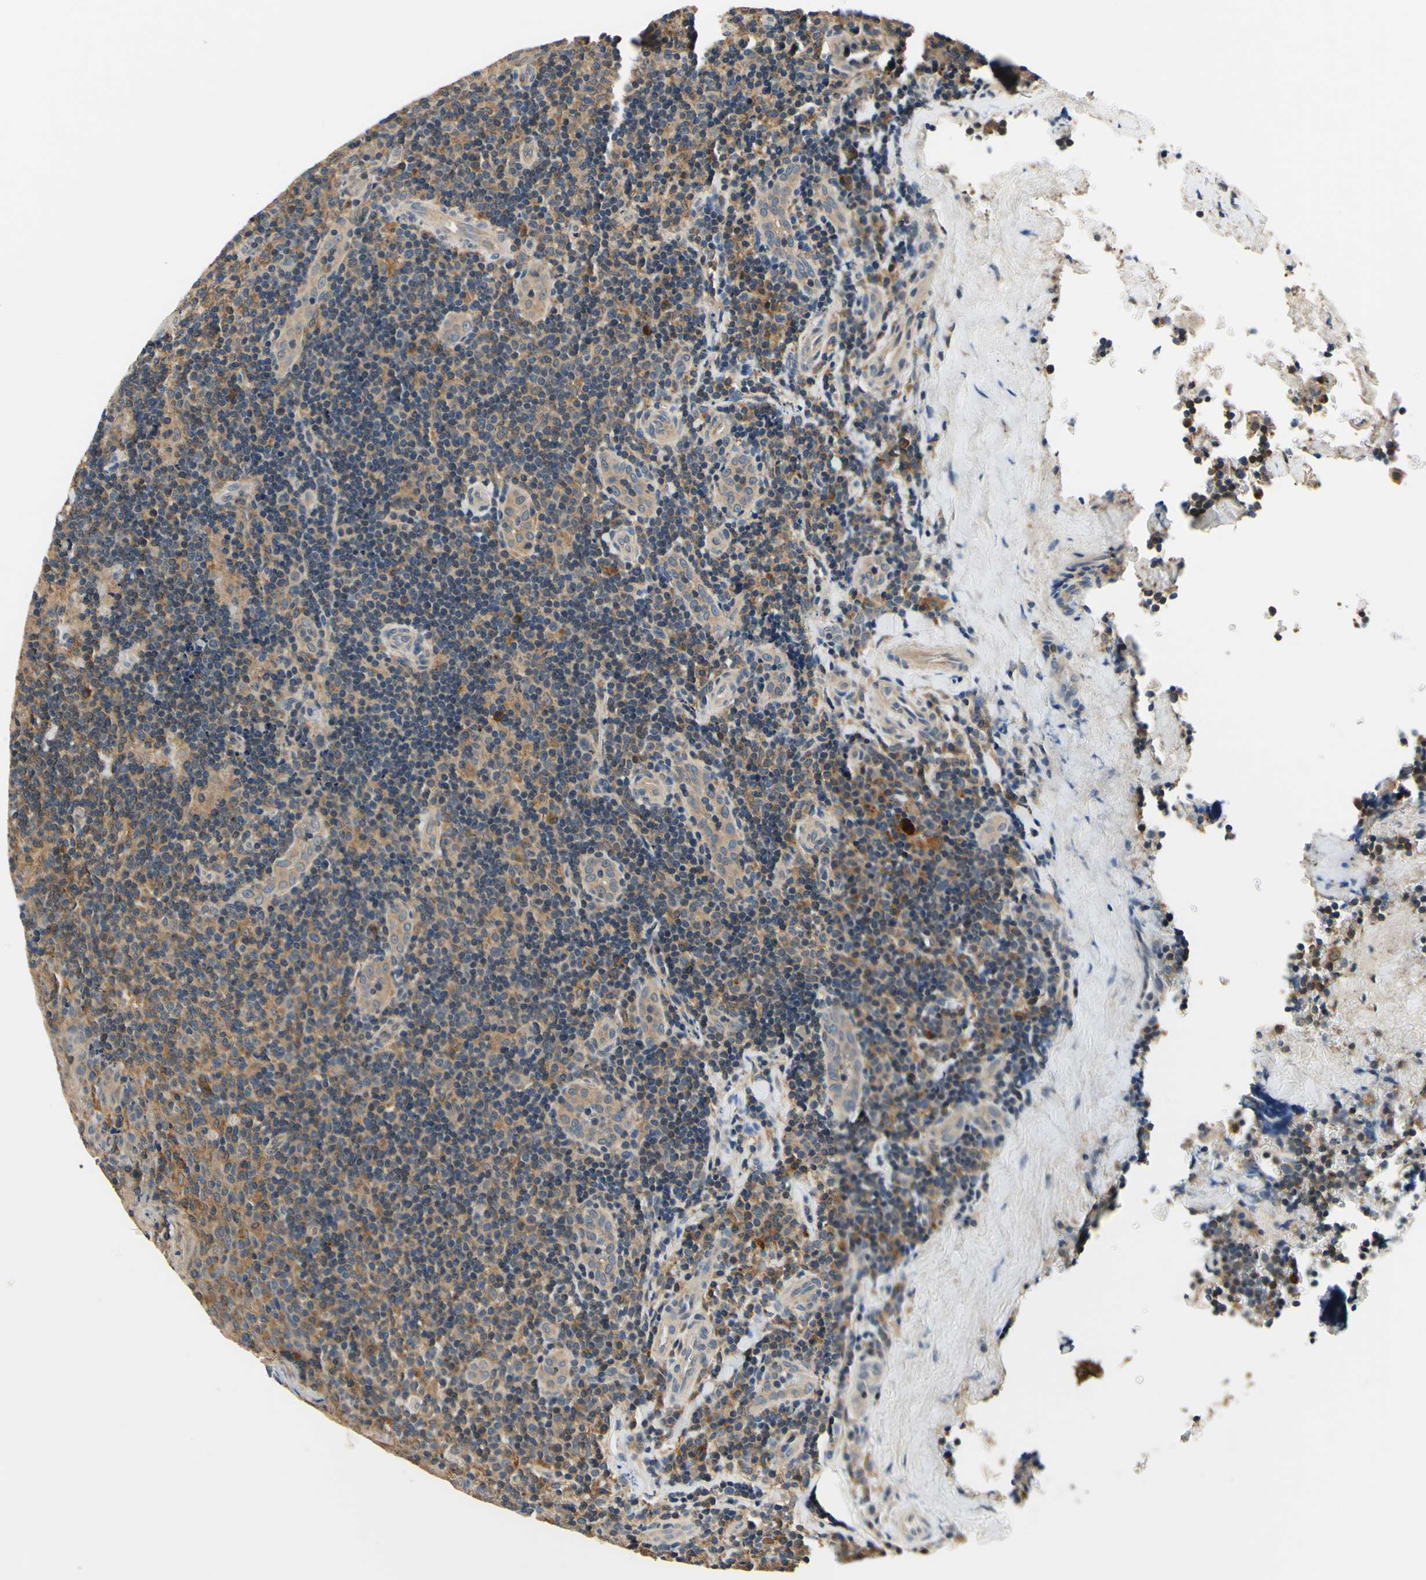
{"staining": {"intensity": "weak", "quantity": "<25%", "location": "cytoplasmic/membranous"}, "tissue": "tonsil", "cell_type": "Germinal center cells", "image_type": "normal", "snomed": [{"axis": "morphology", "description": "Normal tissue, NOS"}, {"axis": "topography", "description": "Tonsil"}], "caption": "Immunohistochemistry of benign tonsil shows no staining in germinal center cells. (DAB (3,3'-diaminobenzidine) immunohistochemistry with hematoxylin counter stain).", "gene": "PLA2G4A", "patient": {"sex": "male", "age": 17}}